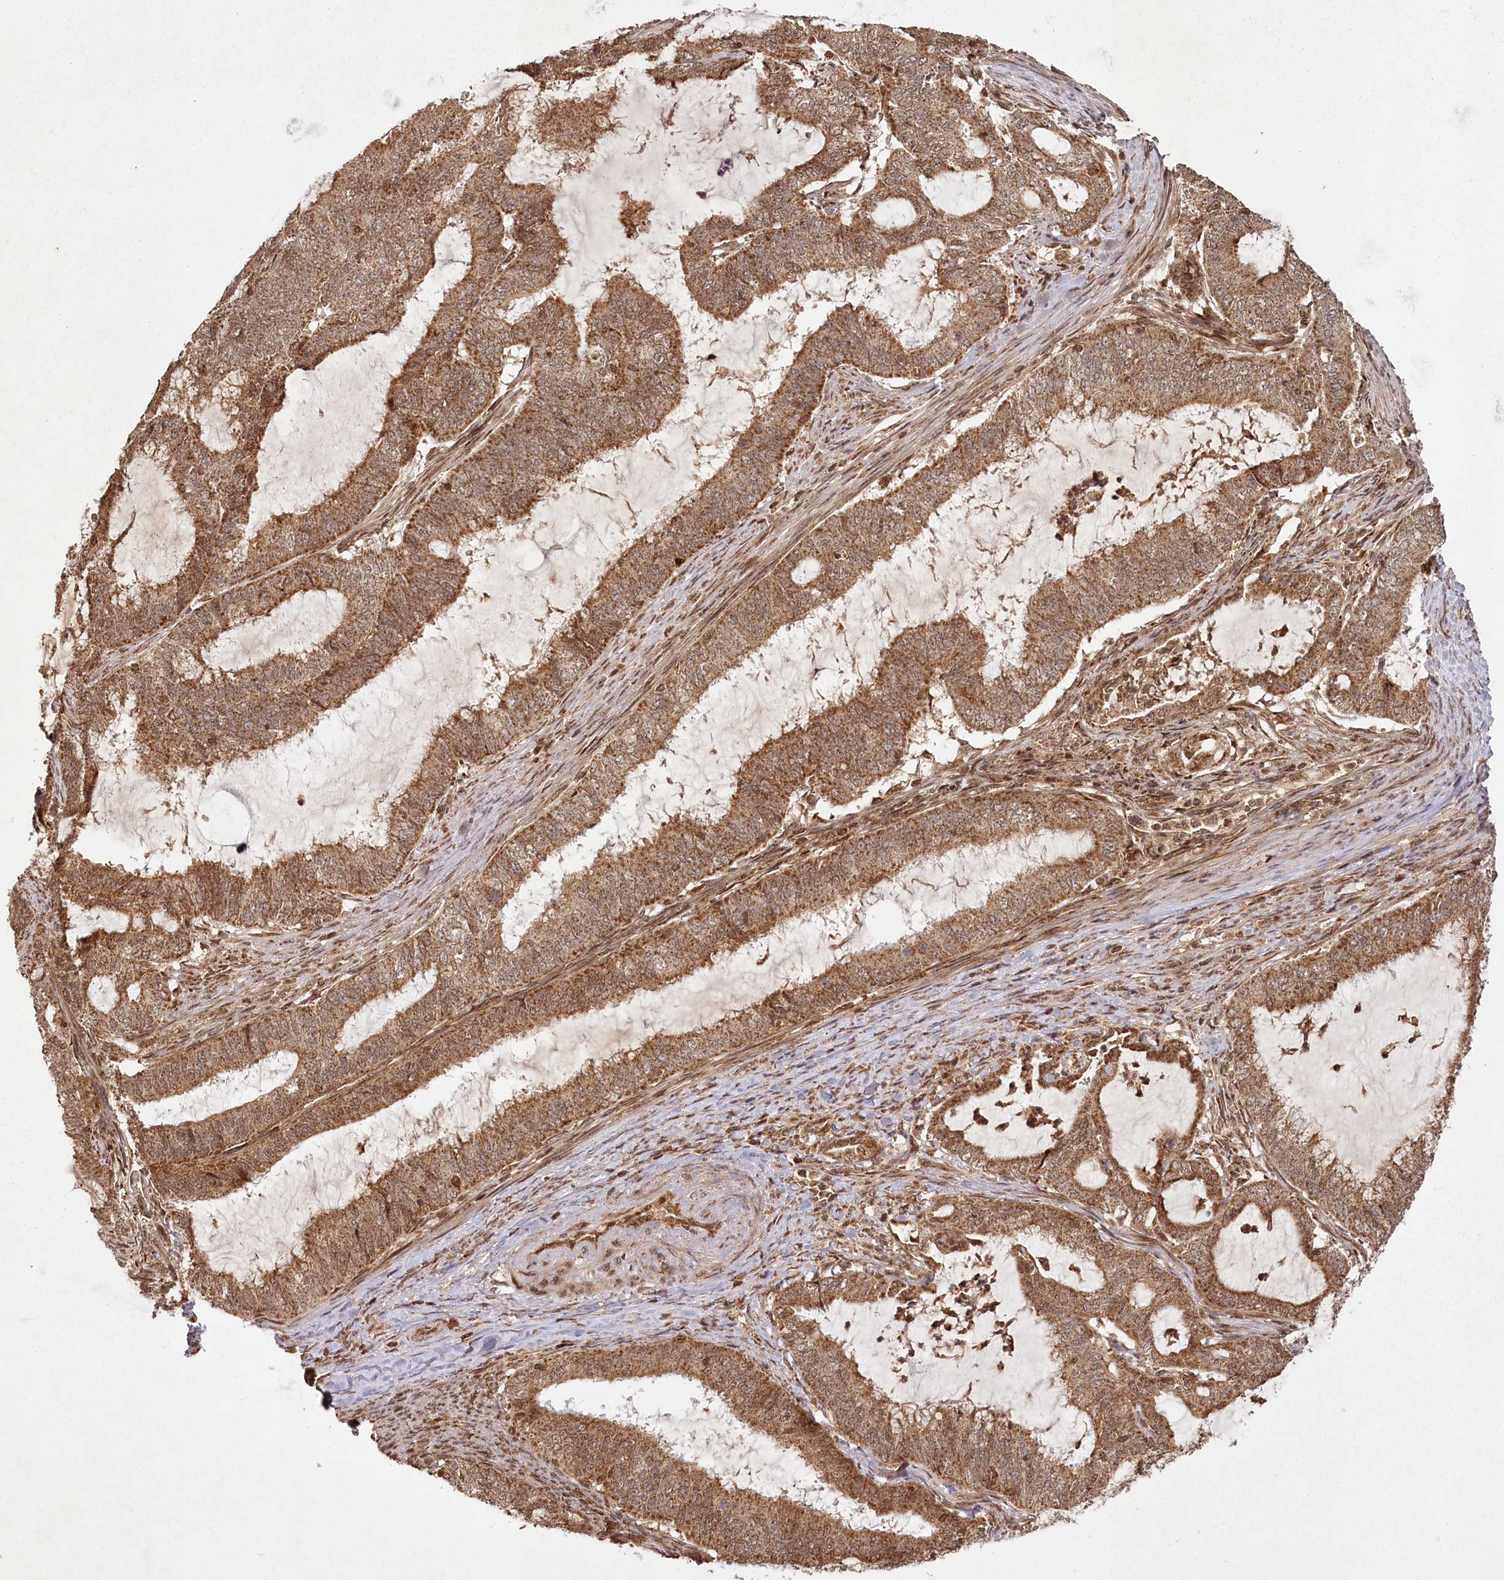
{"staining": {"intensity": "moderate", "quantity": ">75%", "location": "cytoplasmic/membranous"}, "tissue": "endometrial cancer", "cell_type": "Tumor cells", "image_type": "cancer", "snomed": [{"axis": "morphology", "description": "Adenocarcinoma, NOS"}, {"axis": "topography", "description": "Endometrium"}], "caption": "Immunohistochemistry image of human adenocarcinoma (endometrial) stained for a protein (brown), which reveals medium levels of moderate cytoplasmic/membranous positivity in about >75% of tumor cells.", "gene": "MICU1", "patient": {"sex": "female", "age": 51}}